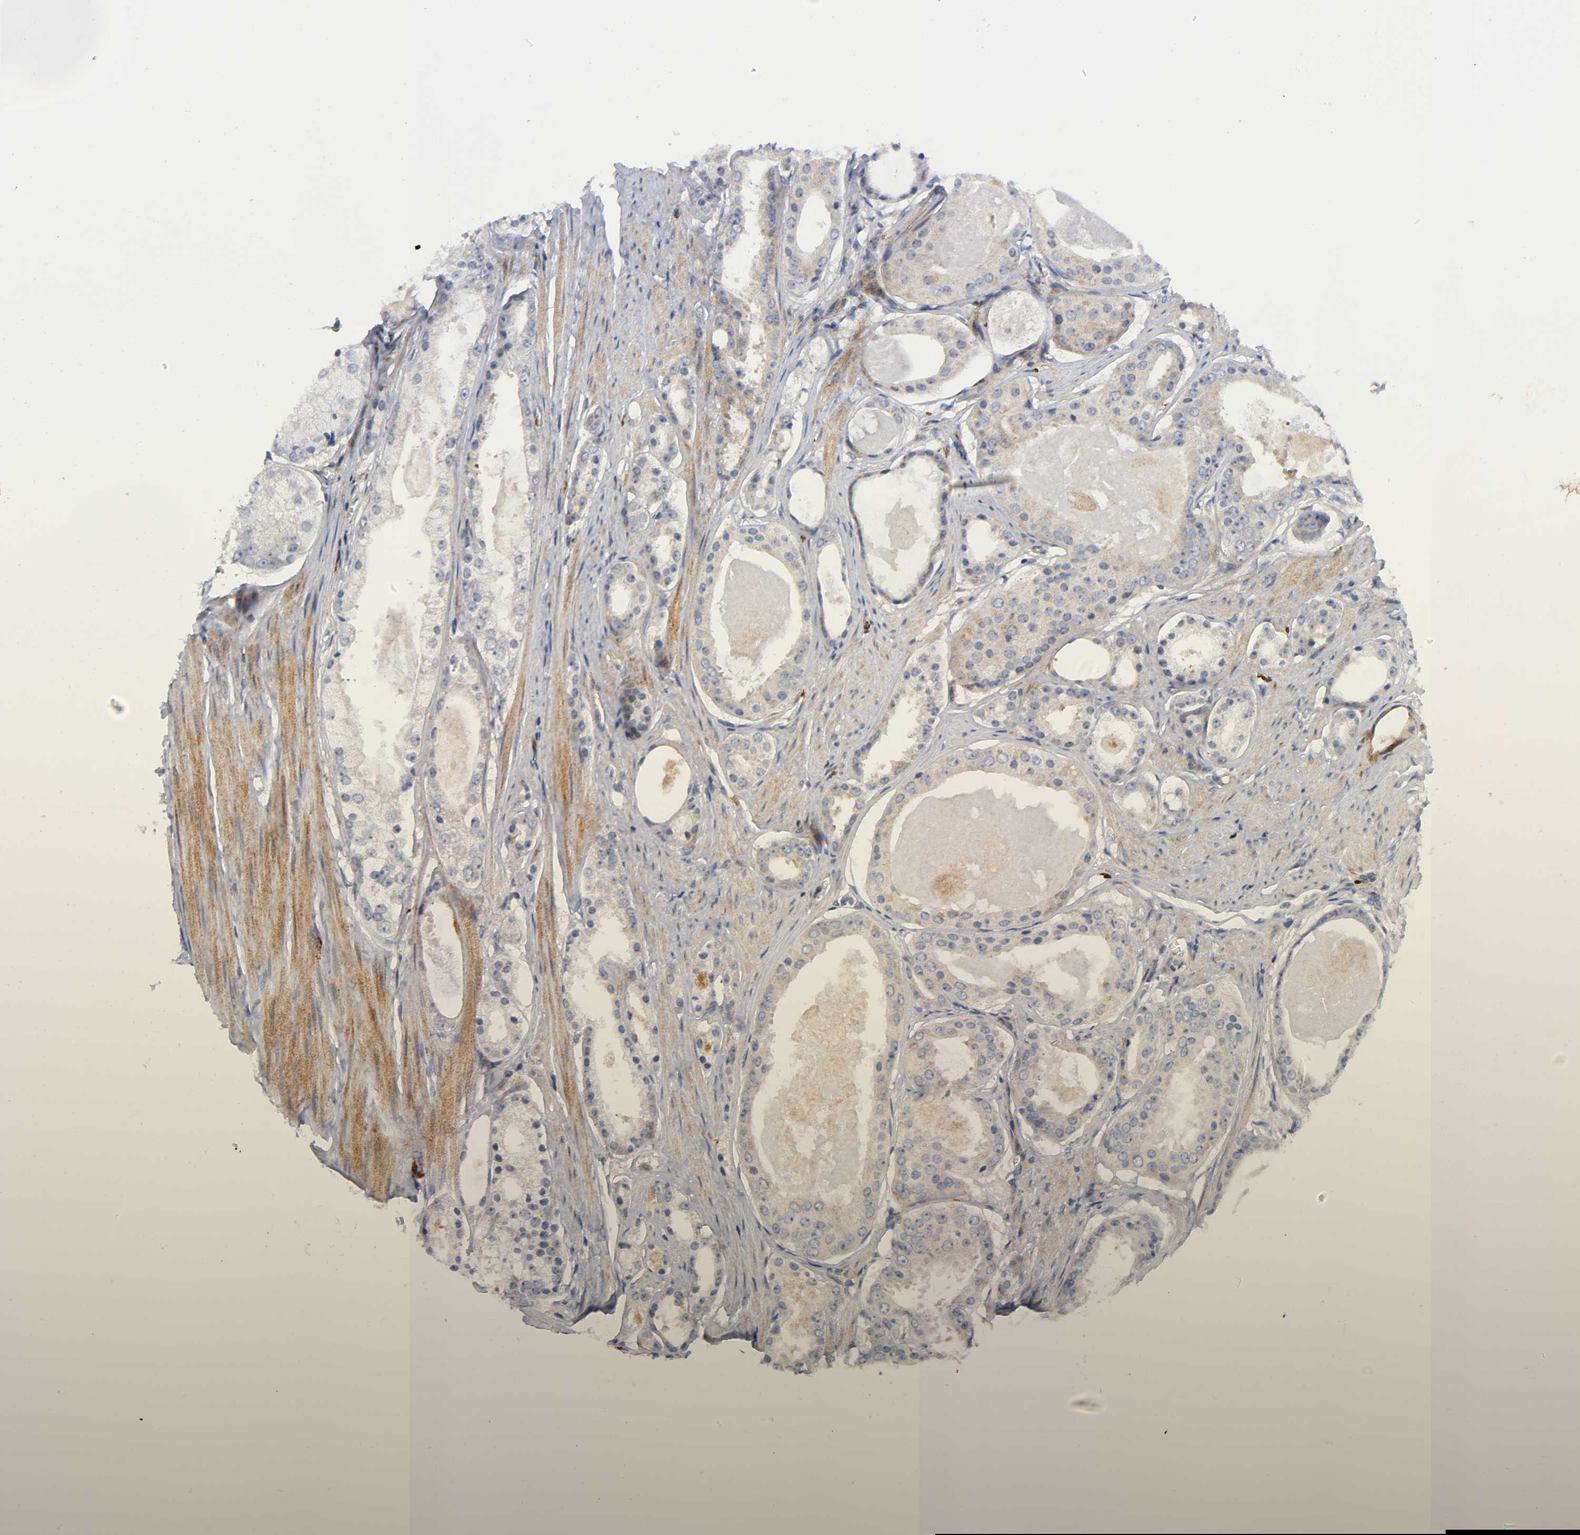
{"staining": {"intensity": "weak", "quantity": ">75%", "location": "cytoplasmic/membranous"}, "tissue": "prostate cancer", "cell_type": "Tumor cells", "image_type": "cancer", "snomed": [{"axis": "morphology", "description": "Adenocarcinoma, Low grade"}, {"axis": "topography", "description": "Prostate"}], "caption": "Prostate cancer (adenocarcinoma (low-grade)) stained for a protein displays weak cytoplasmic/membranous positivity in tumor cells. The staining was performed using DAB, with brown indicating positive protein expression. Nuclei are stained blue with hematoxylin.", "gene": "EIF5", "patient": {"sex": "male", "age": 57}}